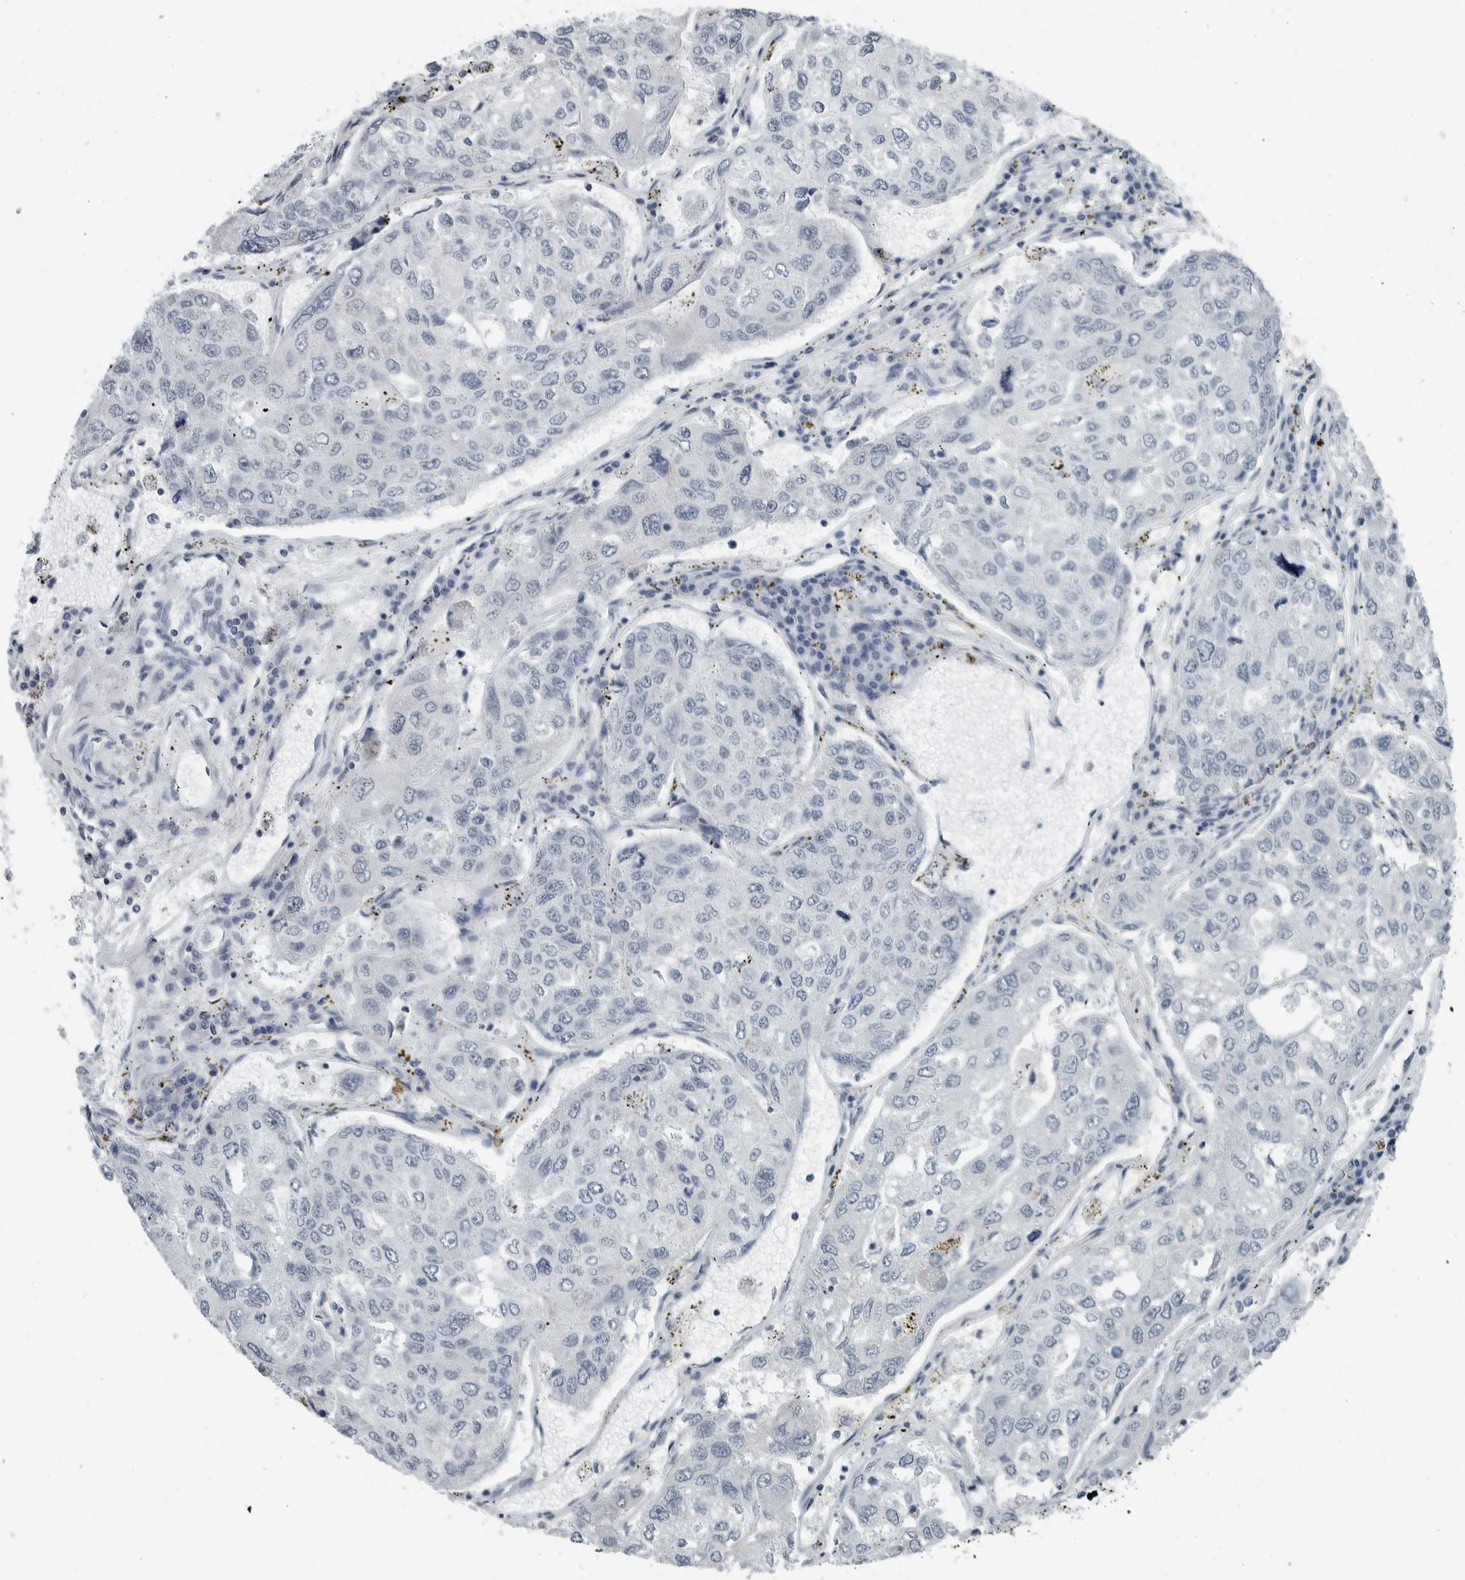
{"staining": {"intensity": "negative", "quantity": "none", "location": "none"}, "tissue": "urothelial cancer", "cell_type": "Tumor cells", "image_type": "cancer", "snomed": [{"axis": "morphology", "description": "Urothelial carcinoma, High grade"}, {"axis": "topography", "description": "Lymph node"}, {"axis": "topography", "description": "Urinary bladder"}], "caption": "Immunohistochemistry (IHC) histopathology image of high-grade urothelial carcinoma stained for a protein (brown), which exhibits no expression in tumor cells.", "gene": "ZPBP2", "patient": {"sex": "male", "age": 51}}